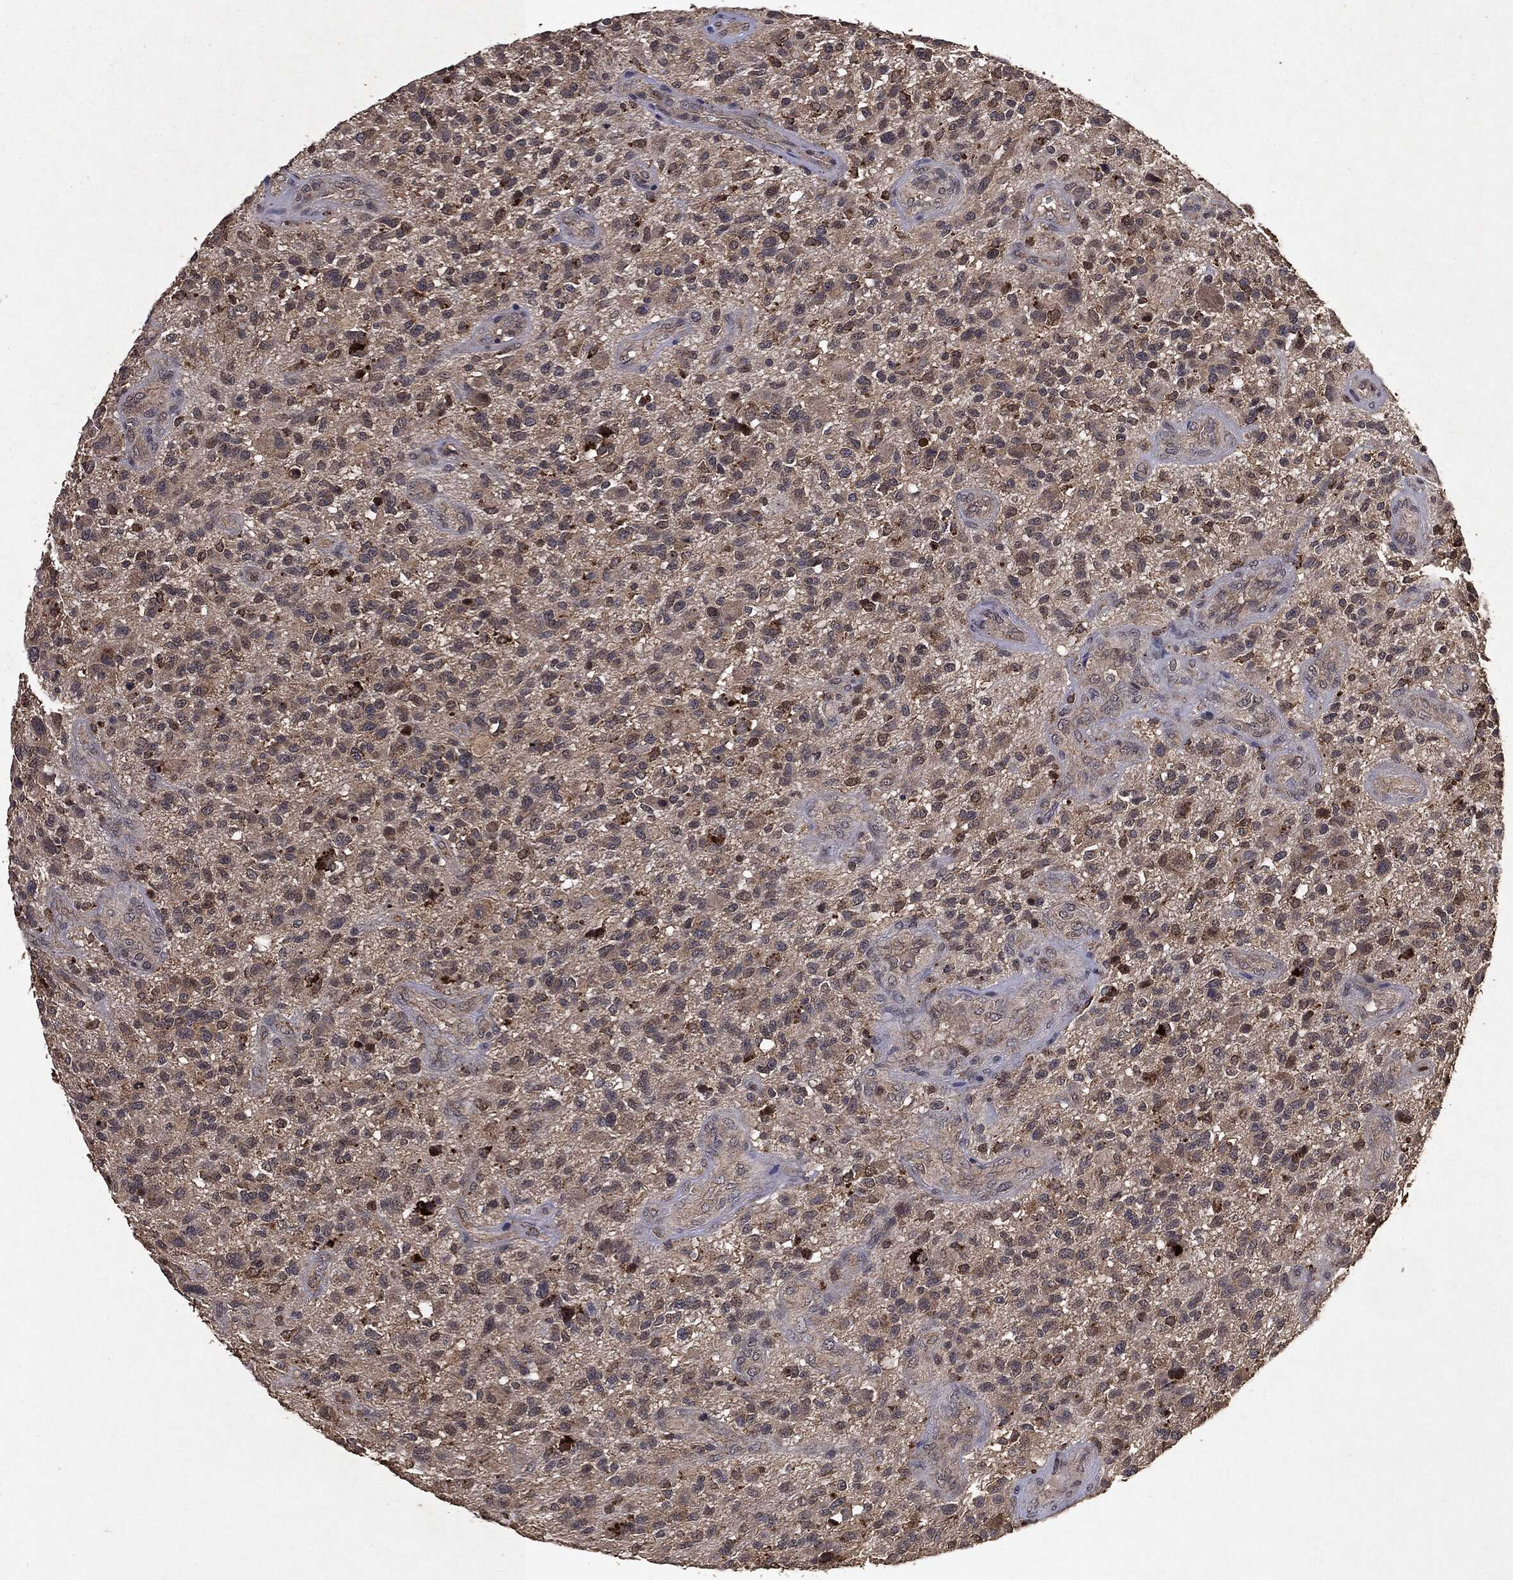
{"staining": {"intensity": "weak", "quantity": "25%-75%", "location": "cytoplasmic/membranous"}, "tissue": "glioma", "cell_type": "Tumor cells", "image_type": "cancer", "snomed": [{"axis": "morphology", "description": "Glioma, malignant, High grade"}, {"axis": "topography", "description": "Brain"}], "caption": "DAB (3,3'-diaminobenzidine) immunohistochemical staining of glioma reveals weak cytoplasmic/membranous protein positivity in approximately 25%-75% of tumor cells.", "gene": "MTOR", "patient": {"sex": "male", "age": 47}}